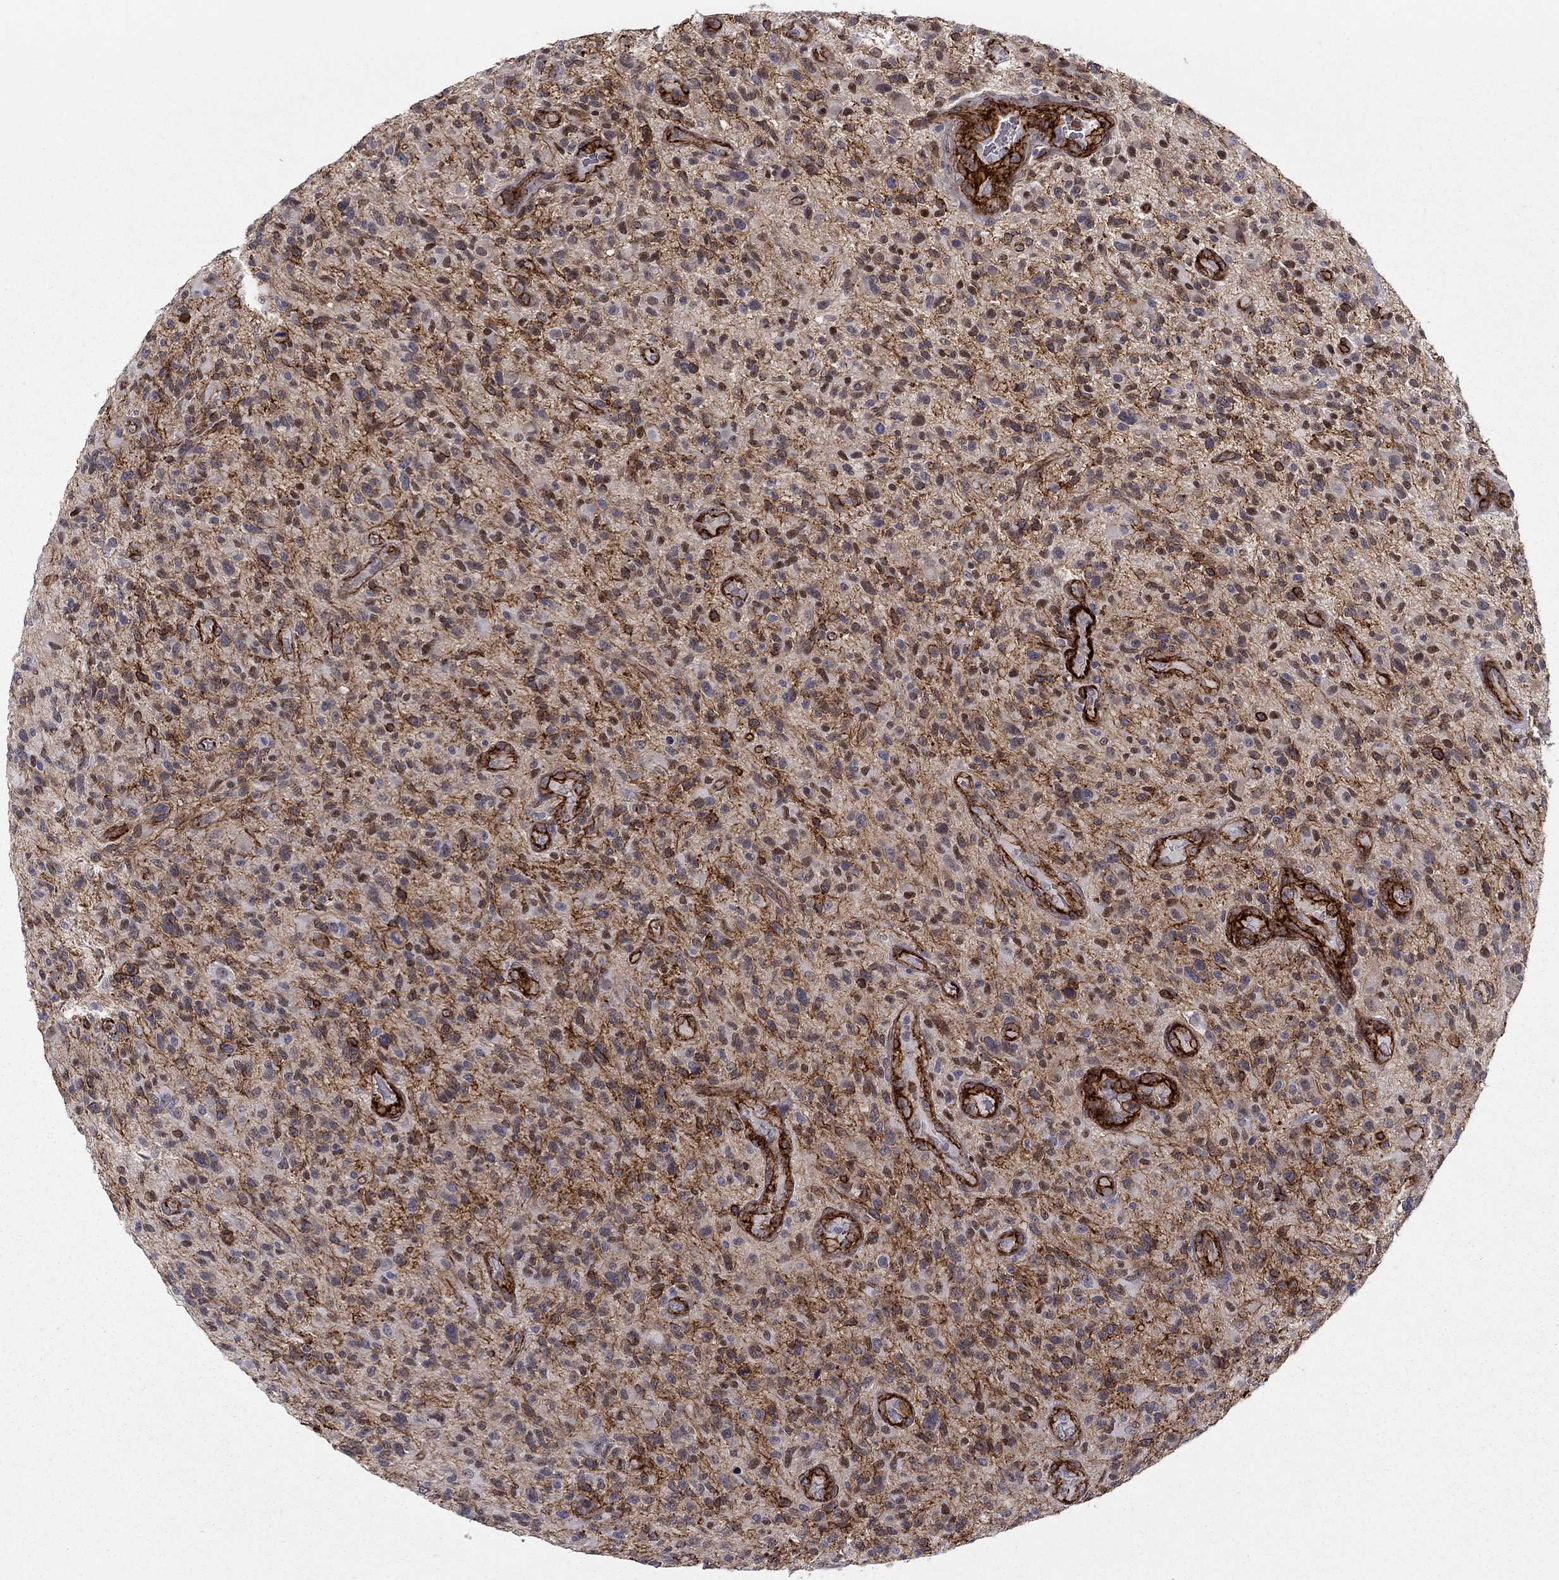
{"staining": {"intensity": "negative", "quantity": "none", "location": "none"}, "tissue": "glioma", "cell_type": "Tumor cells", "image_type": "cancer", "snomed": [{"axis": "morphology", "description": "Glioma, malignant, High grade"}, {"axis": "topography", "description": "Brain"}], "caption": "This image is of malignant glioma (high-grade) stained with immunohistochemistry (IHC) to label a protein in brown with the nuclei are counter-stained blue. There is no expression in tumor cells.", "gene": "KRBA1", "patient": {"sex": "male", "age": 47}}